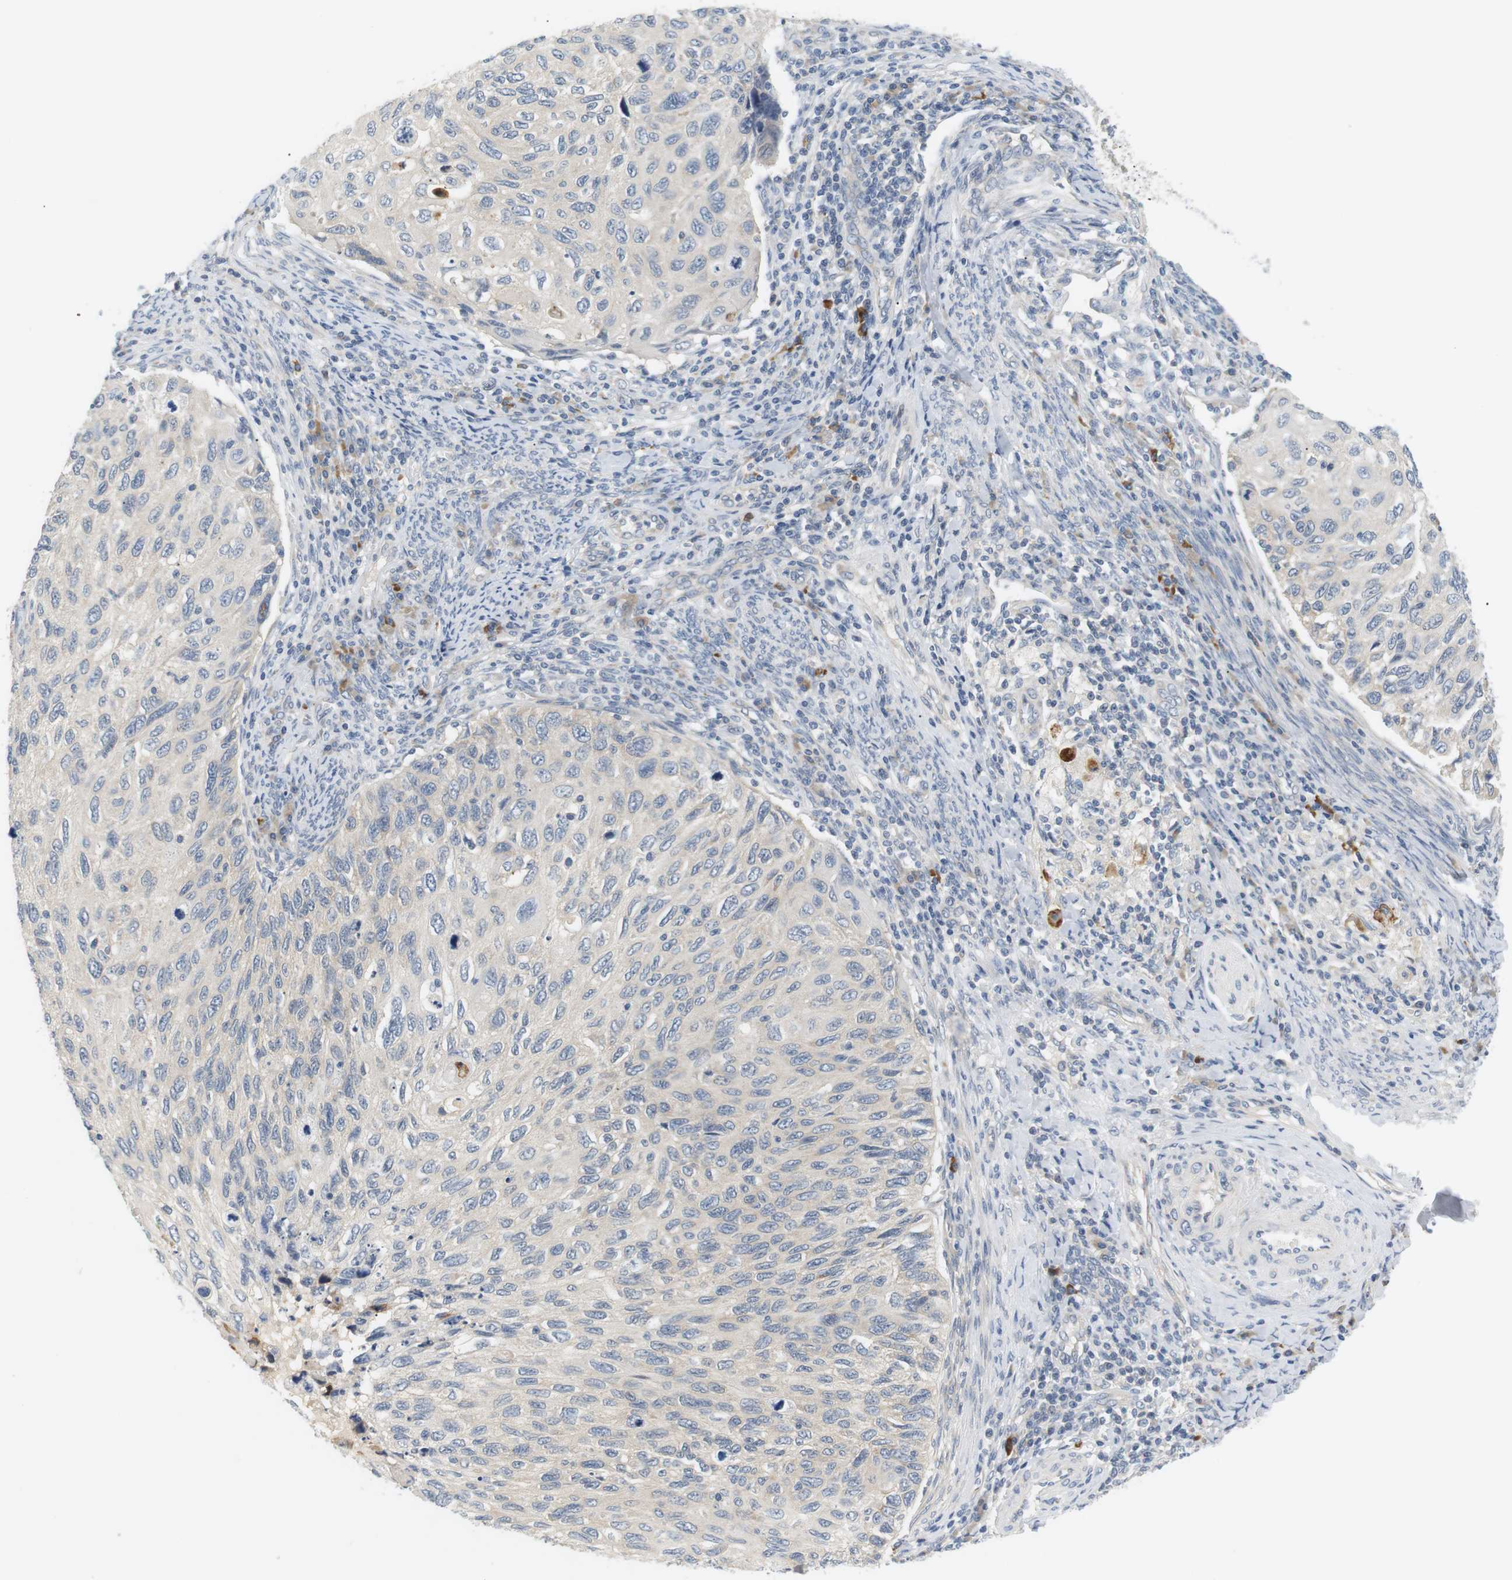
{"staining": {"intensity": "negative", "quantity": "none", "location": "none"}, "tissue": "cervical cancer", "cell_type": "Tumor cells", "image_type": "cancer", "snomed": [{"axis": "morphology", "description": "Squamous cell carcinoma, NOS"}, {"axis": "topography", "description": "Cervix"}], "caption": "Tumor cells show no significant protein positivity in cervical cancer (squamous cell carcinoma).", "gene": "EVA1C", "patient": {"sex": "female", "age": 70}}